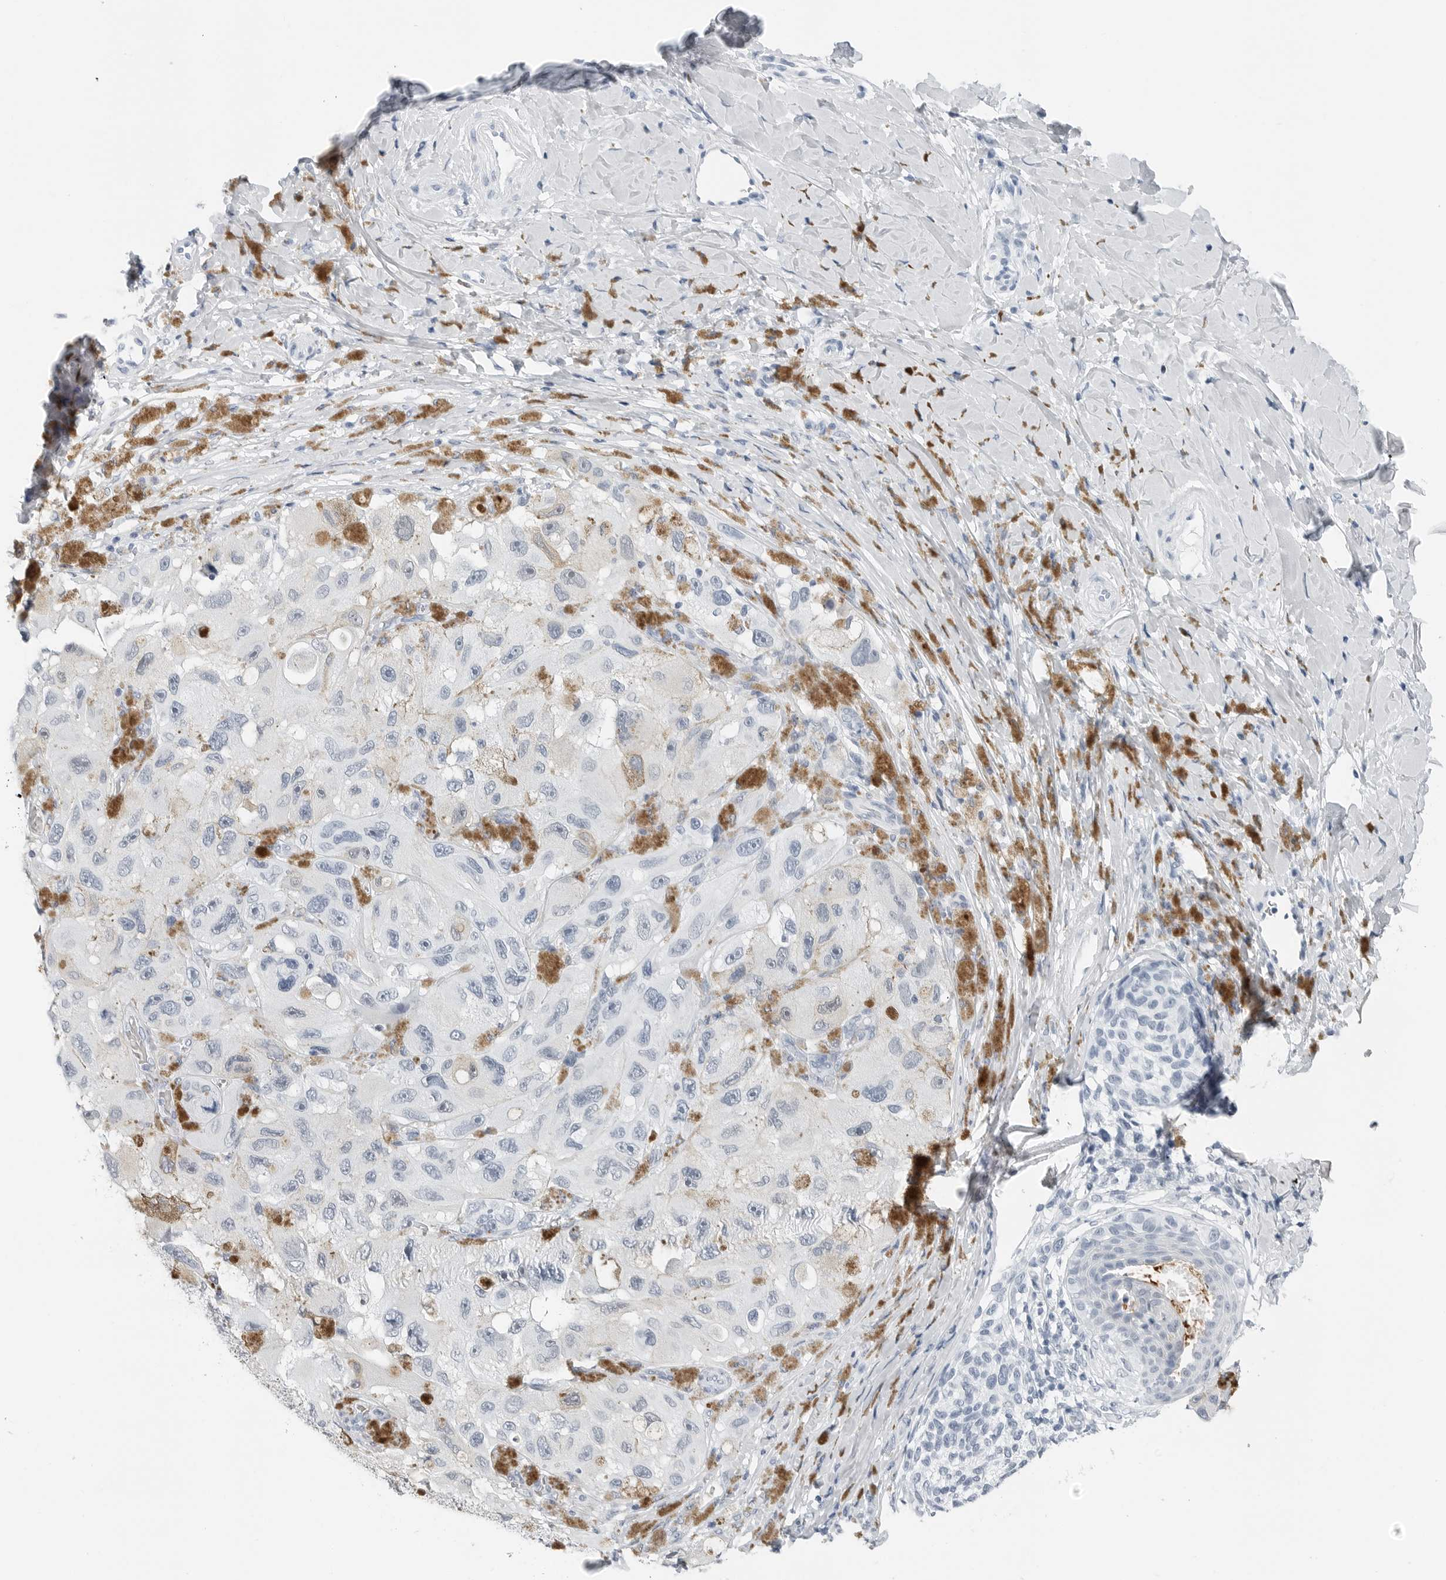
{"staining": {"intensity": "negative", "quantity": "none", "location": "none"}, "tissue": "melanoma", "cell_type": "Tumor cells", "image_type": "cancer", "snomed": [{"axis": "morphology", "description": "Malignant melanoma, NOS"}, {"axis": "topography", "description": "Skin"}], "caption": "Immunohistochemical staining of human melanoma demonstrates no significant staining in tumor cells.", "gene": "SLPI", "patient": {"sex": "female", "age": 73}}